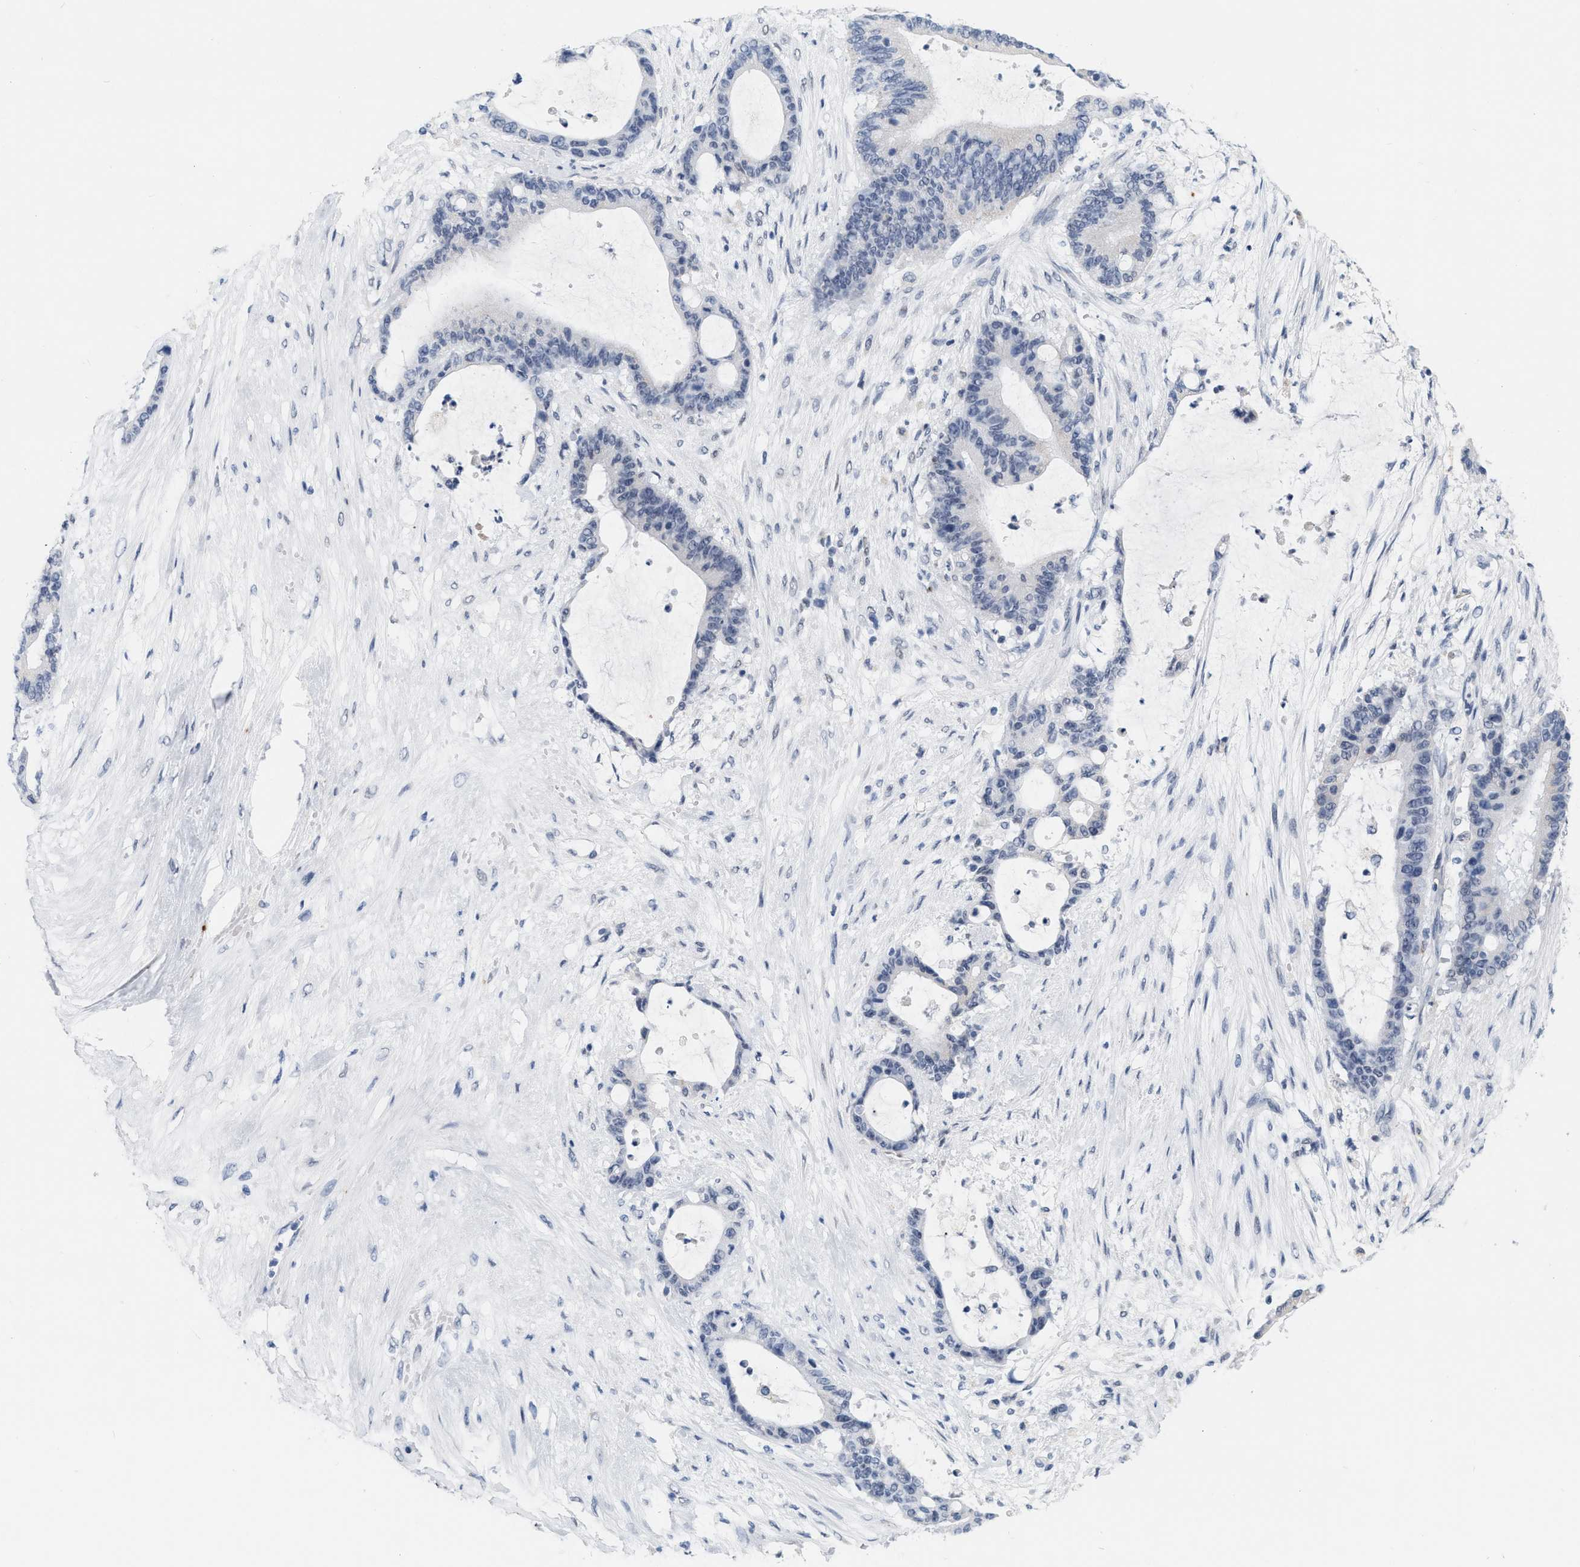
{"staining": {"intensity": "negative", "quantity": "none", "location": "none"}, "tissue": "liver cancer", "cell_type": "Tumor cells", "image_type": "cancer", "snomed": [{"axis": "morphology", "description": "Cholangiocarcinoma"}, {"axis": "topography", "description": "Liver"}], "caption": "Protein analysis of liver cancer (cholangiocarcinoma) shows no significant staining in tumor cells.", "gene": "XIRP1", "patient": {"sex": "female", "age": 73}}